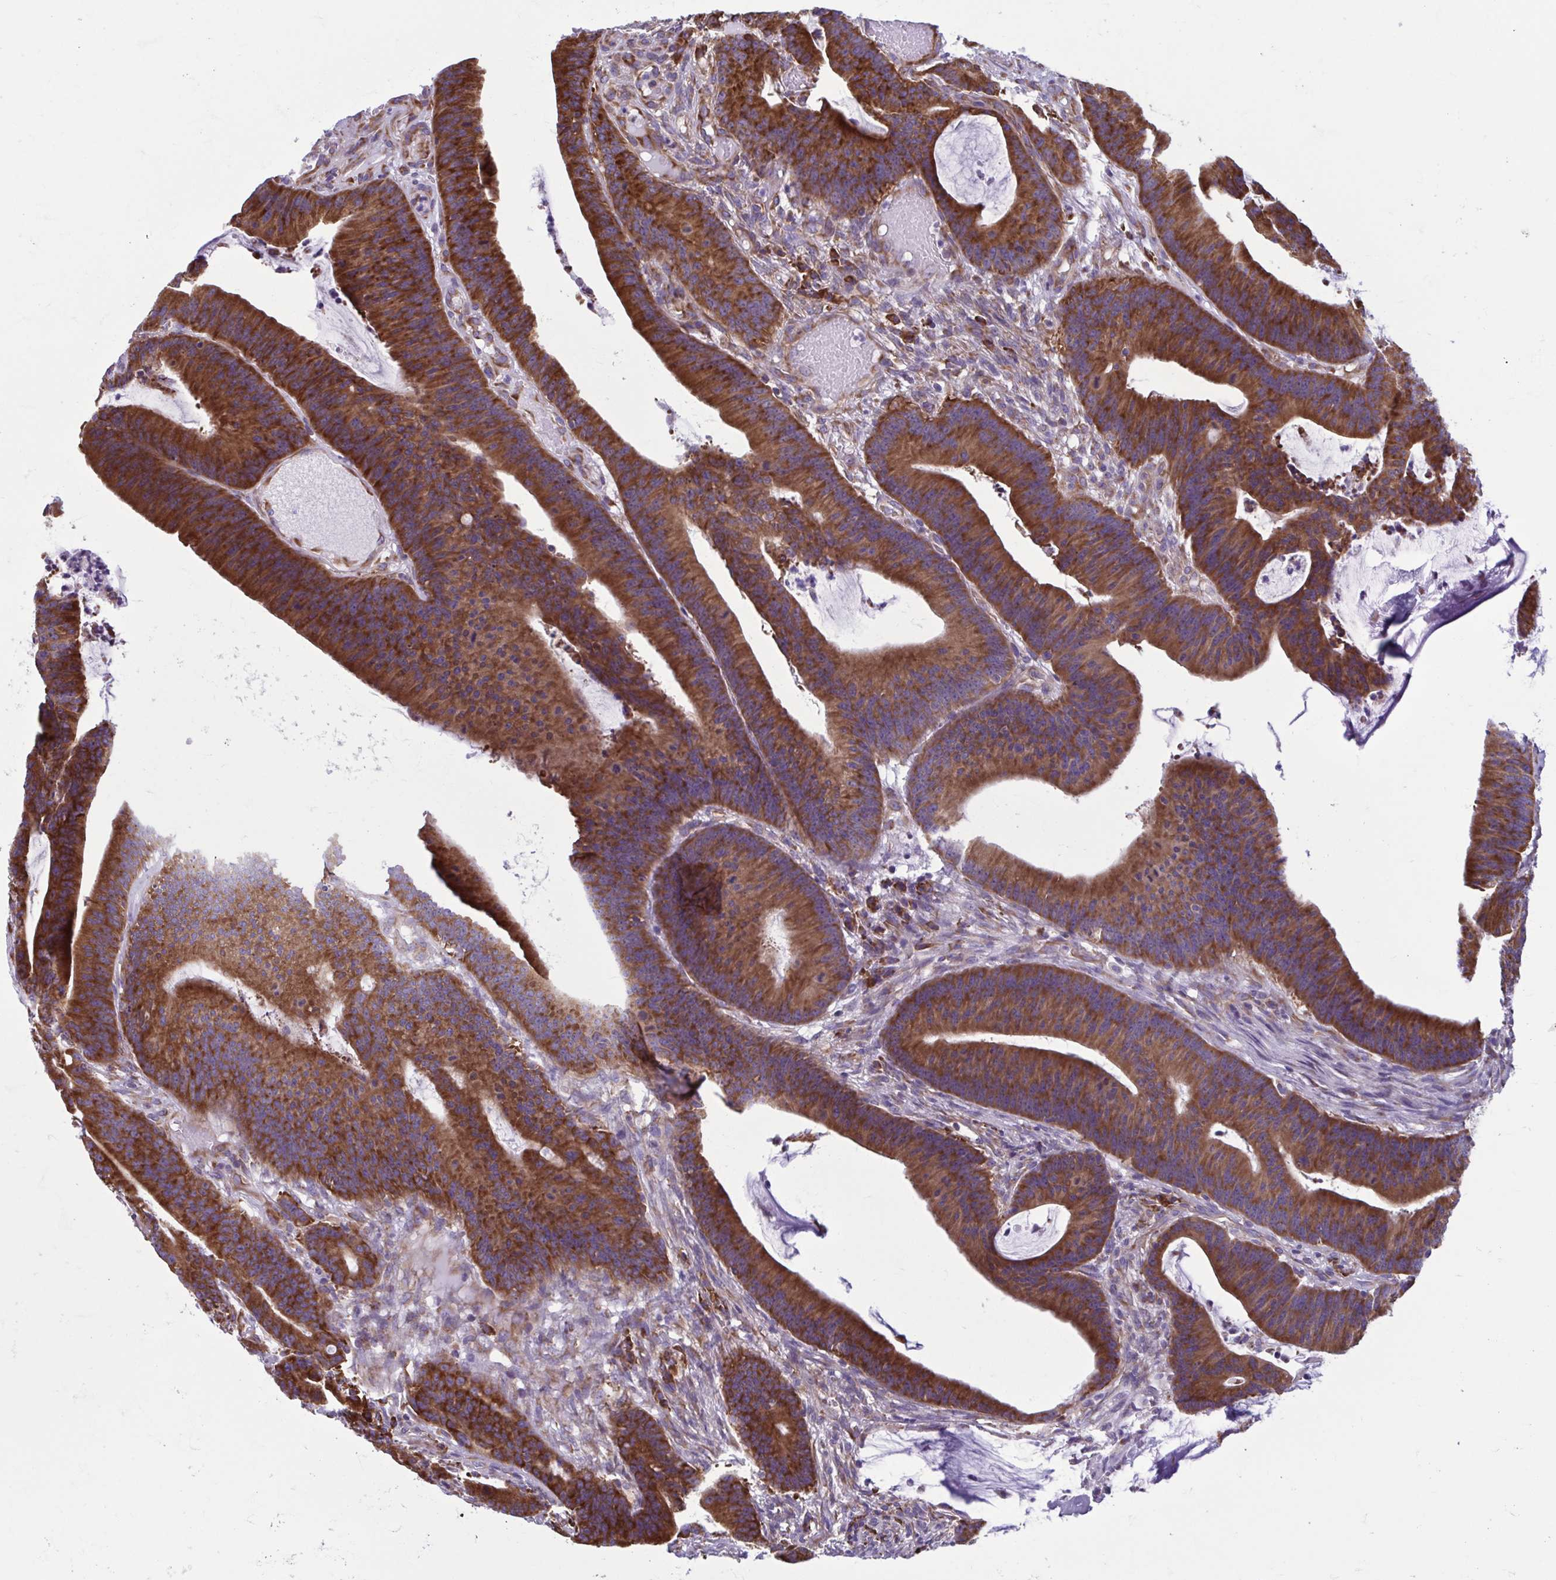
{"staining": {"intensity": "strong", "quantity": ">75%", "location": "cytoplasmic/membranous"}, "tissue": "colorectal cancer", "cell_type": "Tumor cells", "image_type": "cancer", "snomed": [{"axis": "morphology", "description": "Adenocarcinoma, NOS"}, {"axis": "topography", "description": "Colon"}], "caption": "Immunohistochemical staining of human adenocarcinoma (colorectal) reveals high levels of strong cytoplasmic/membranous protein positivity in about >75% of tumor cells.", "gene": "RPS16", "patient": {"sex": "female", "age": 78}}